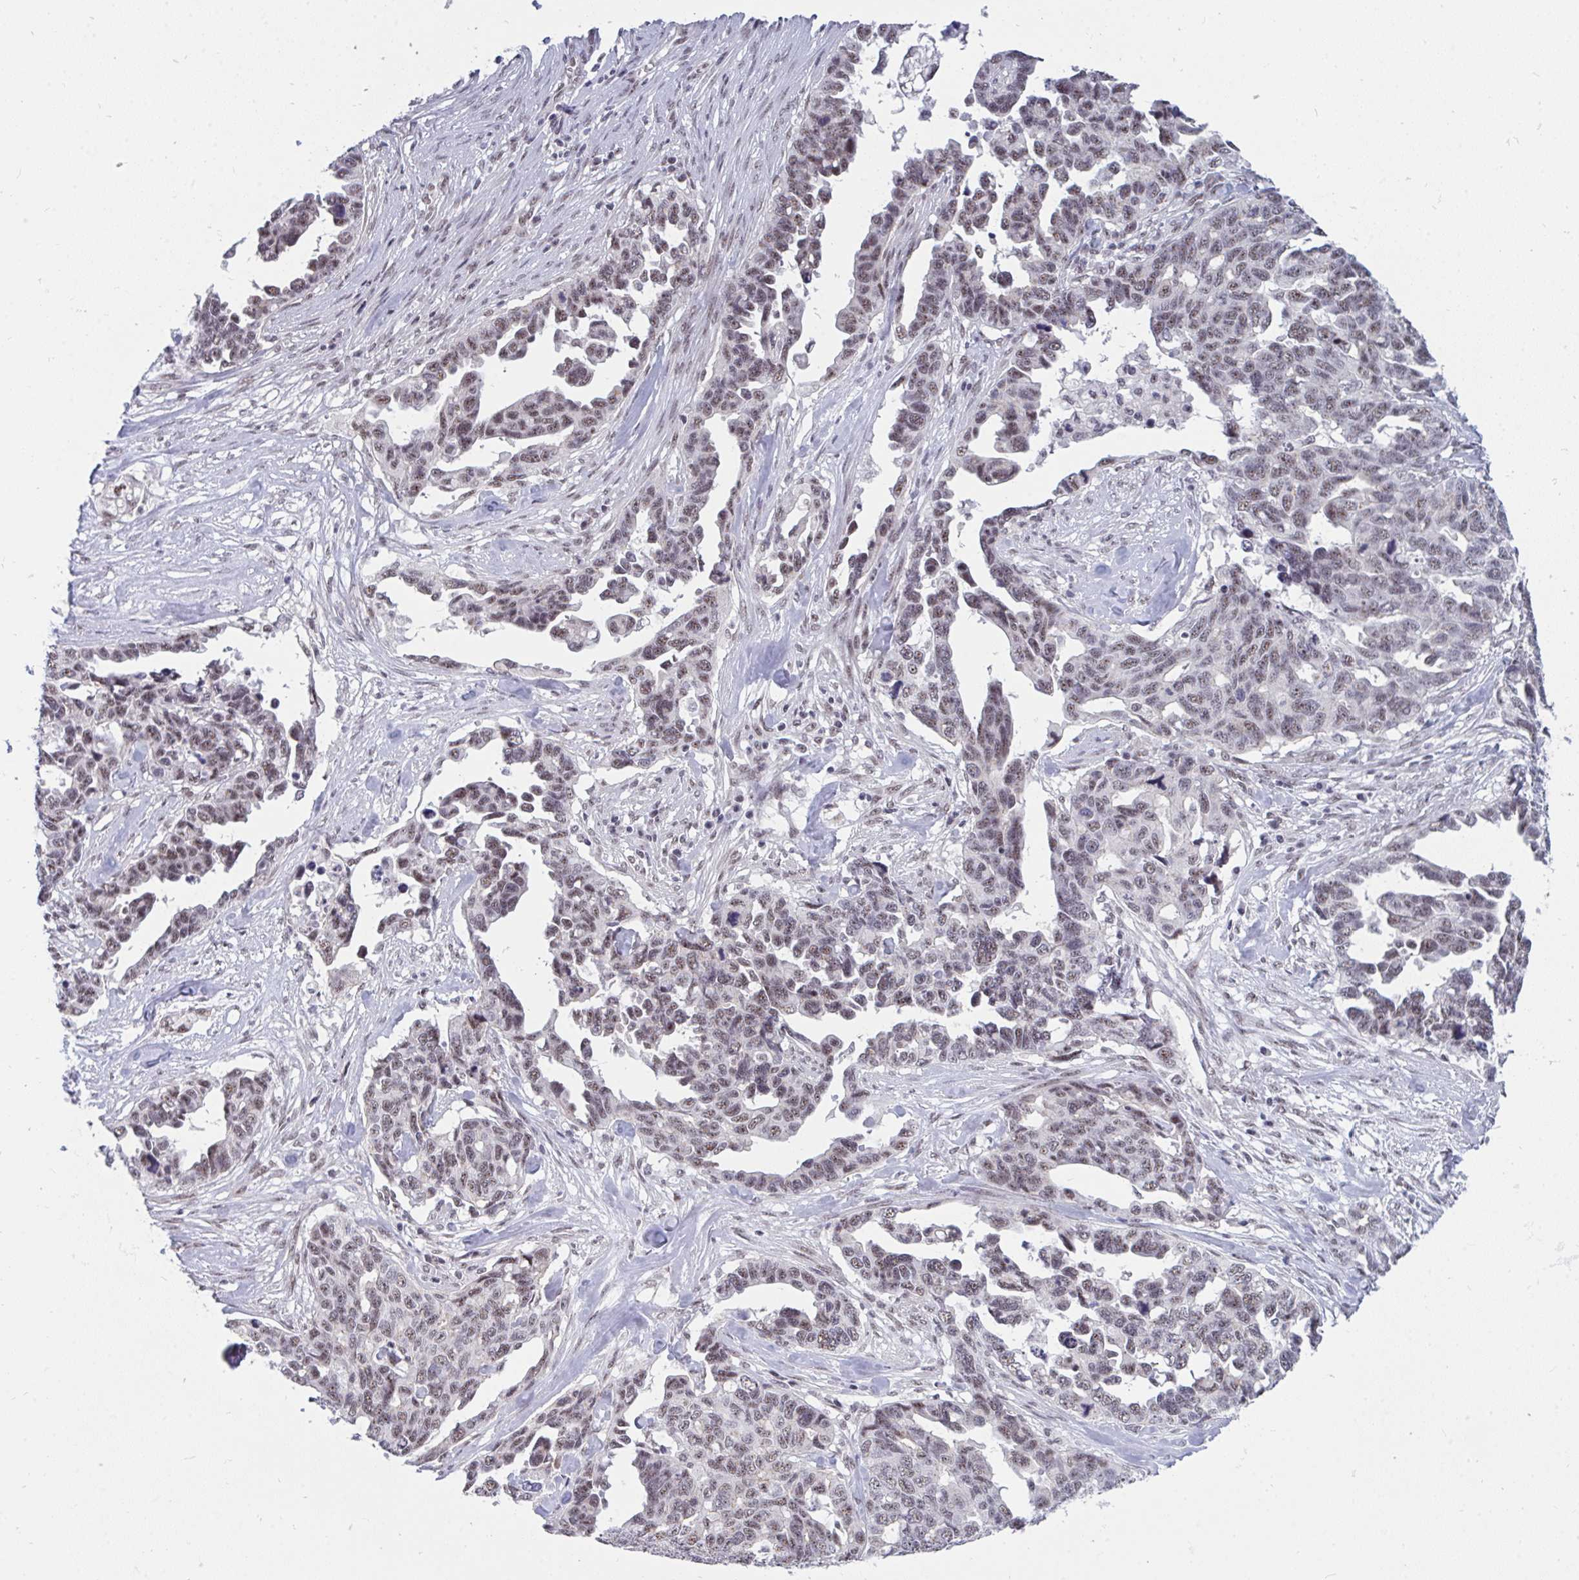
{"staining": {"intensity": "weak", "quantity": "25%-75%", "location": "nuclear"}, "tissue": "ovarian cancer", "cell_type": "Tumor cells", "image_type": "cancer", "snomed": [{"axis": "morphology", "description": "Cystadenocarcinoma, serous, NOS"}, {"axis": "topography", "description": "Ovary"}], "caption": "DAB (3,3'-diaminobenzidine) immunohistochemical staining of ovarian serous cystadenocarcinoma displays weak nuclear protein expression in approximately 25%-75% of tumor cells. (DAB IHC, brown staining for protein, blue staining for nuclei).", "gene": "PRR14", "patient": {"sex": "female", "age": 69}}